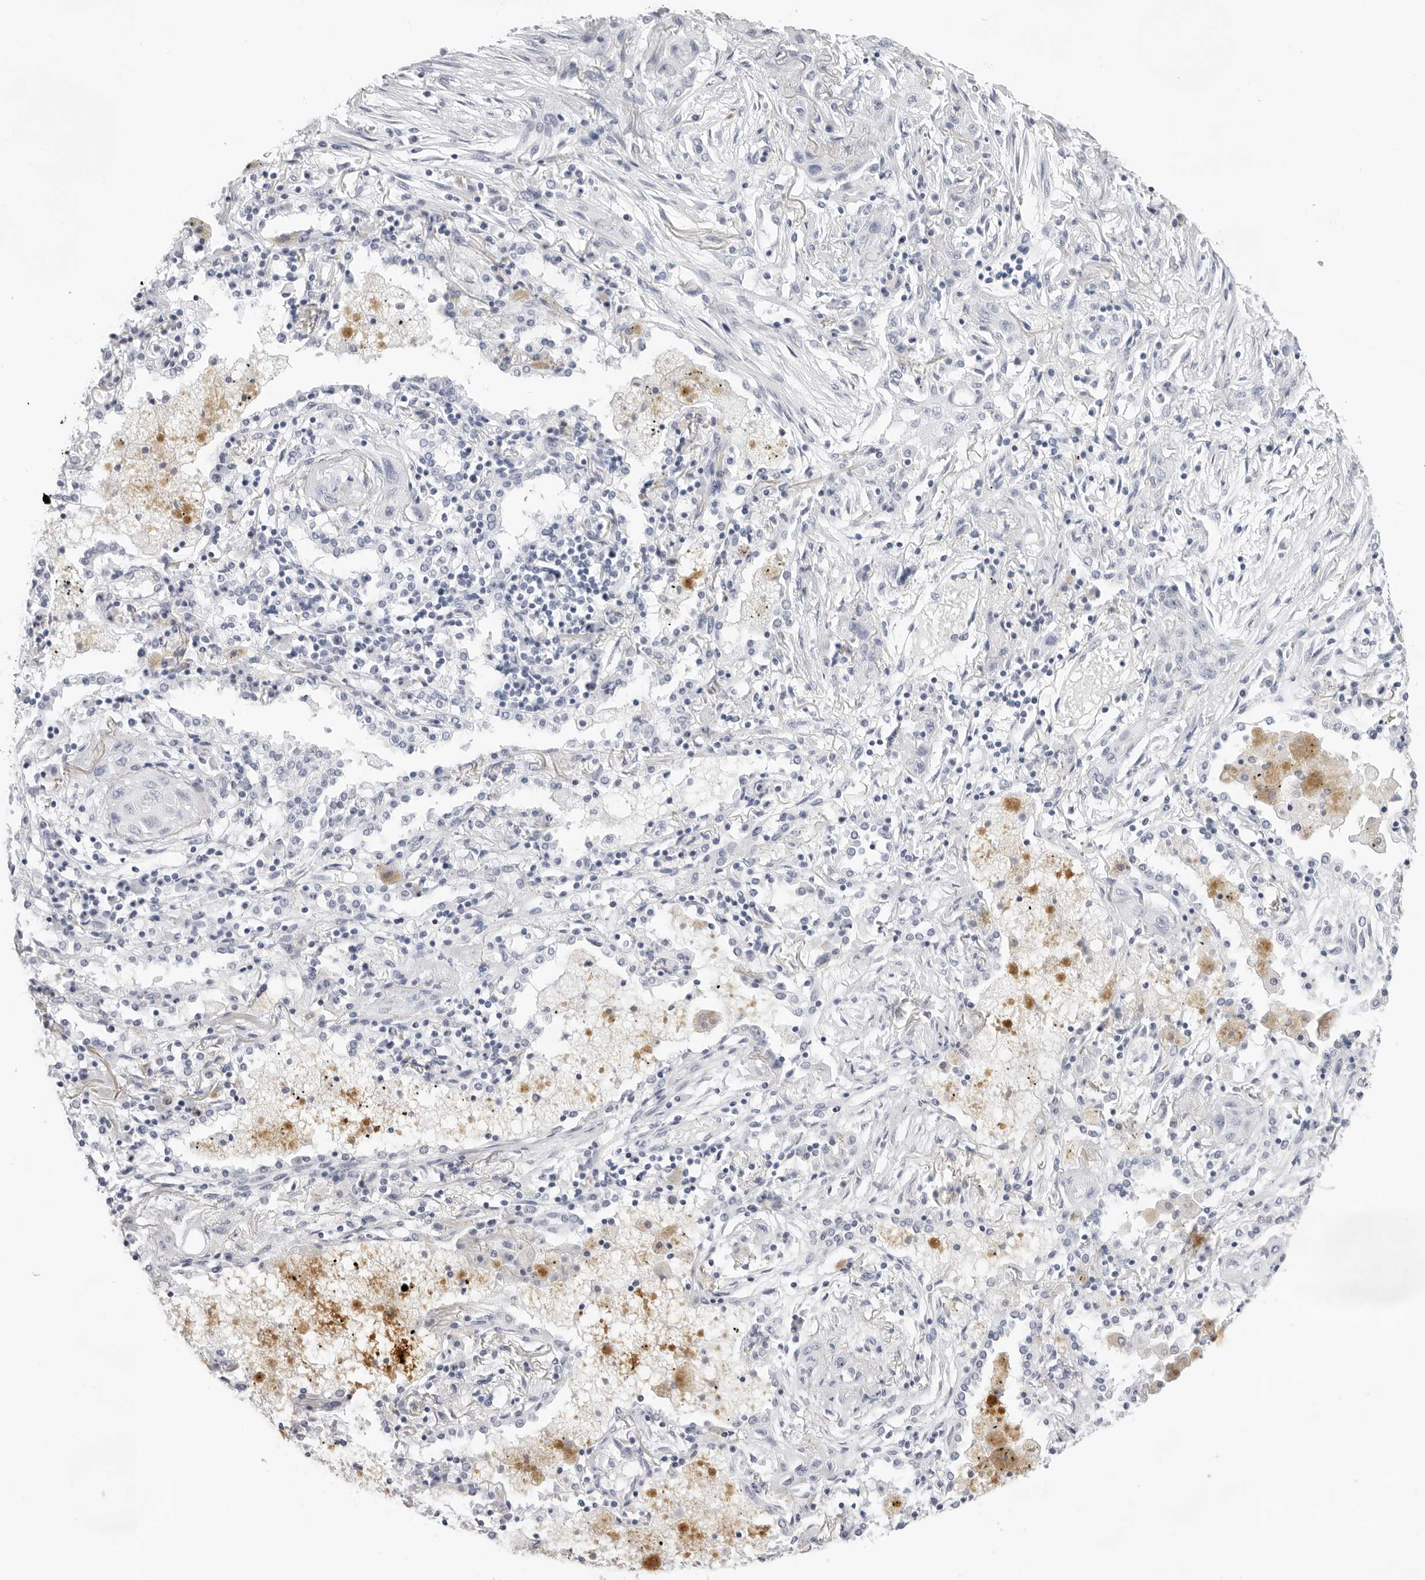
{"staining": {"intensity": "negative", "quantity": "none", "location": "none"}, "tissue": "lung cancer", "cell_type": "Tumor cells", "image_type": "cancer", "snomed": [{"axis": "morphology", "description": "Squamous cell carcinoma, NOS"}, {"axis": "topography", "description": "Lung"}], "caption": "Immunohistochemical staining of lung cancer demonstrates no significant expression in tumor cells.", "gene": "CST5", "patient": {"sex": "female", "age": 47}}